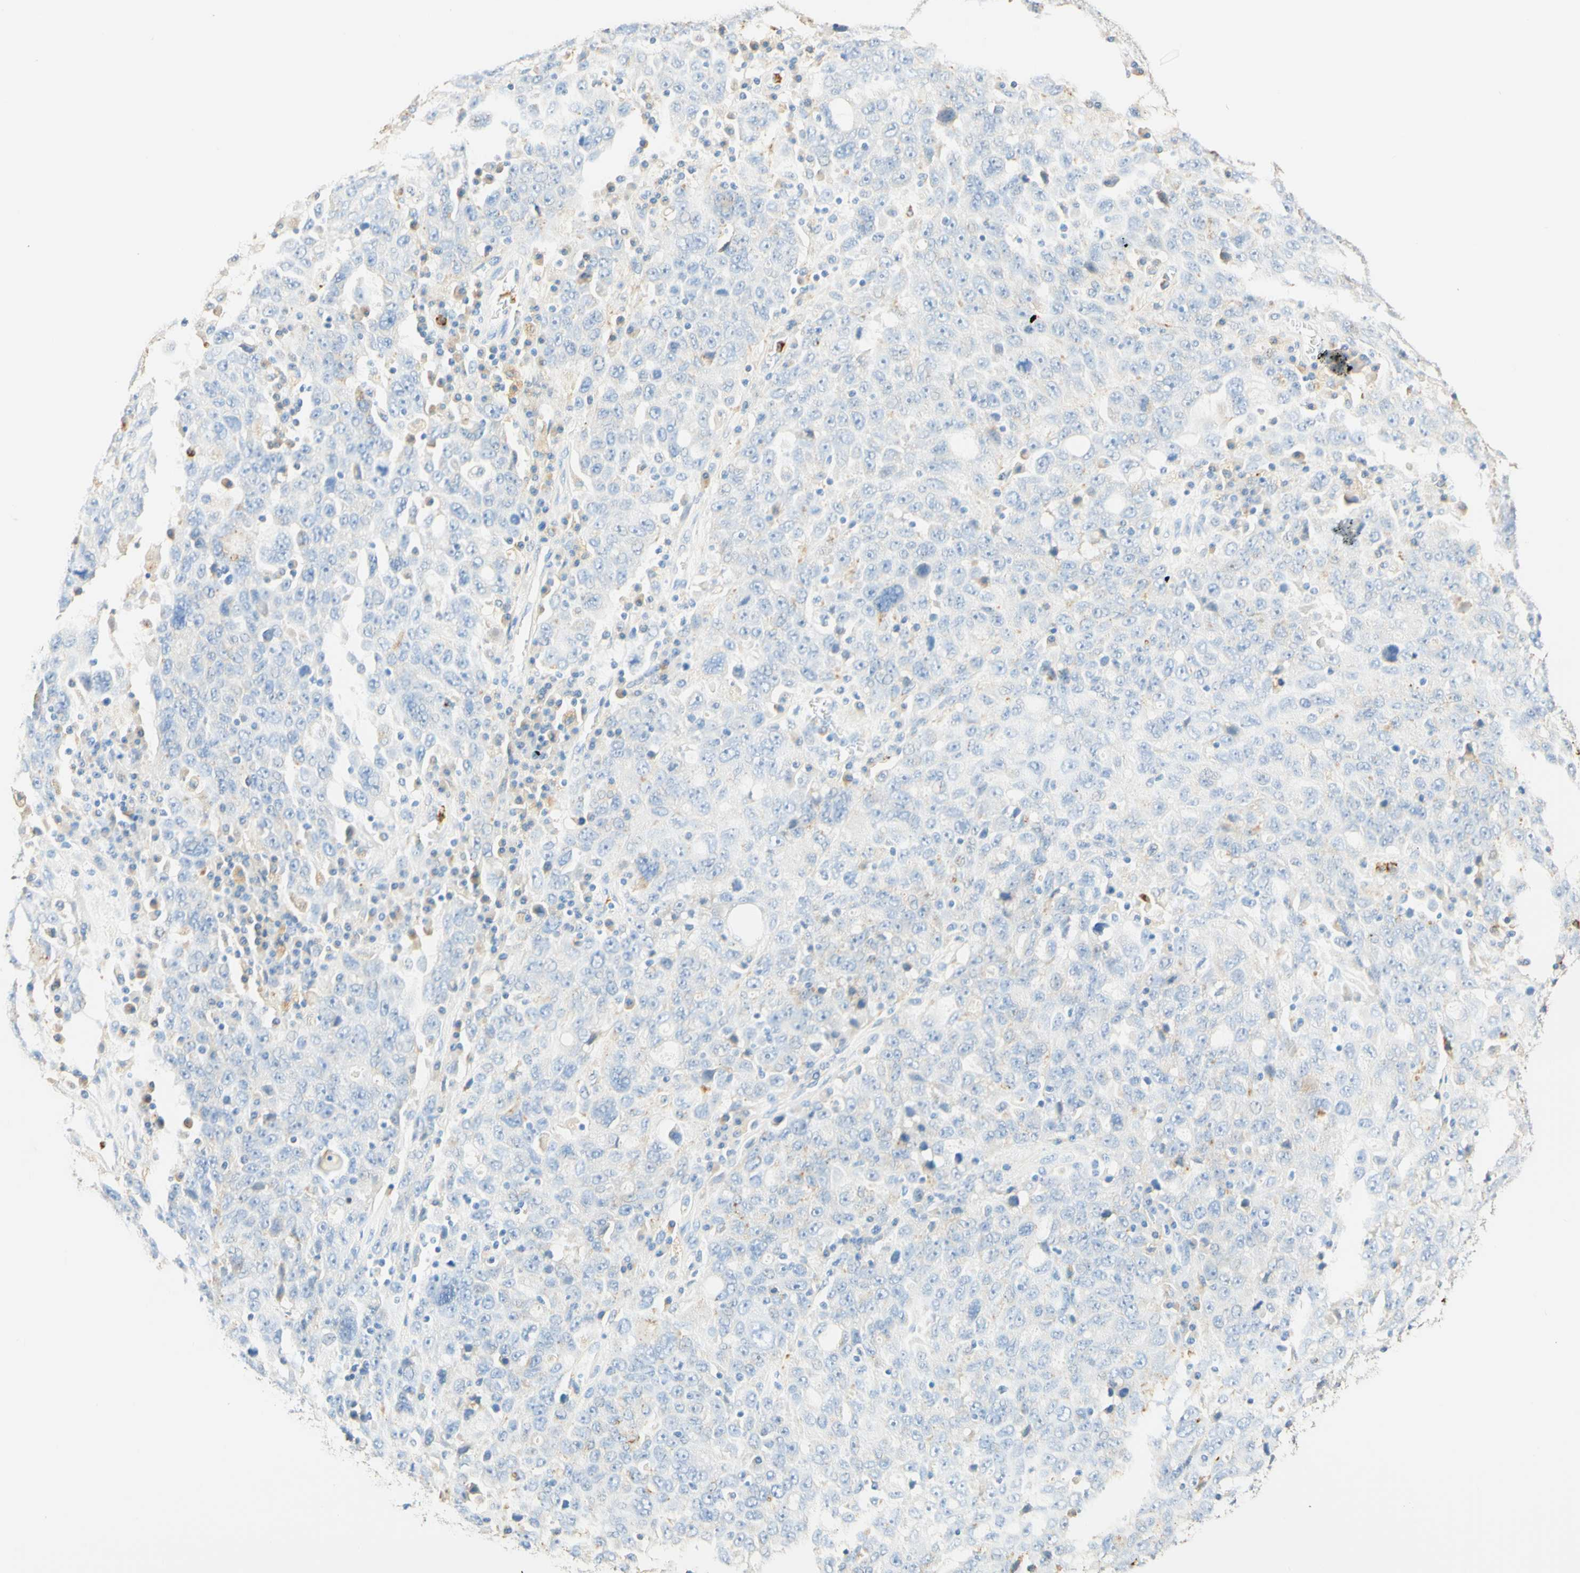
{"staining": {"intensity": "negative", "quantity": "none", "location": "none"}, "tissue": "ovarian cancer", "cell_type": "Tumor cells", "image_type": "cancer", "snomed": [{"axis": "morphology", "description": "Carcinoma, endometroid"}, {"axis": "topography", "description": "Ovary"}], "caption": "Immunohistochemical staining of human ovarian cancer demonstrates no significant staining in tumor cells.", "gene": "CD63", "patient": {"sex": "female", "age": 62}}